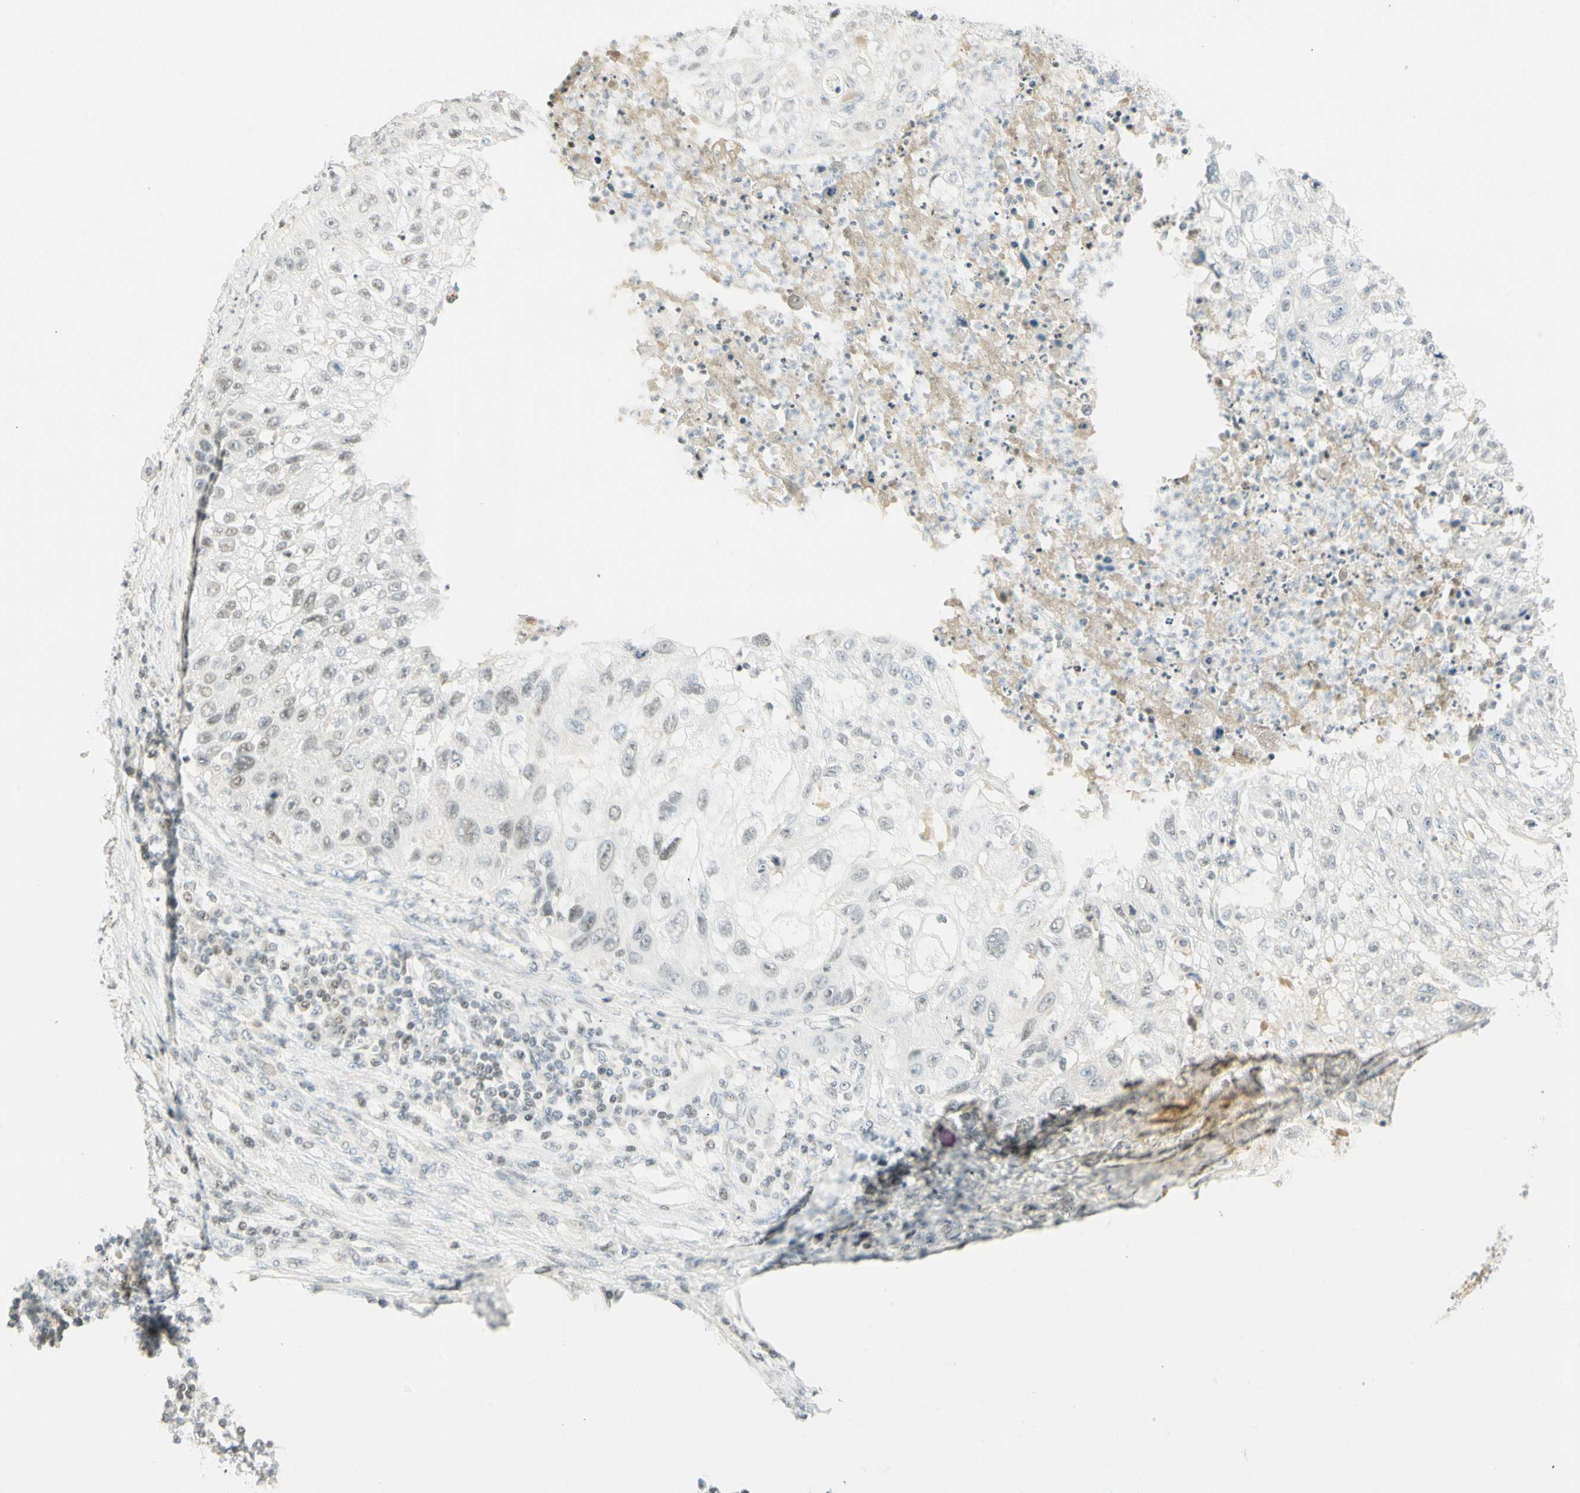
{"staining": {"intensity": "weak", "quantity": "<25%", "location": "nuclear"}, "tissue": "lung cancer", "cell_type": "Tumor cells", "image_type": "cancer", "snomed": [{"axis": "morphology", "description": "Inflammation, NOS"}, {"axis": "morphology", "description": "Squamous cell carcinoma, NOS"}, {"axis": "topography", "description": "Lymph node"}, {"axis": "topography", "description": "Soft tissue"}, {"axis": "topography", "description": "Lung"}], "caption": "The immunohistochemistry (IHC) histopathology image has no significant positivity in tumor cells of lung cancer (squamous cell carcinoma) tissue.", "gene": "SMAD3", "patient": {"sex": "male", "age": 66}}